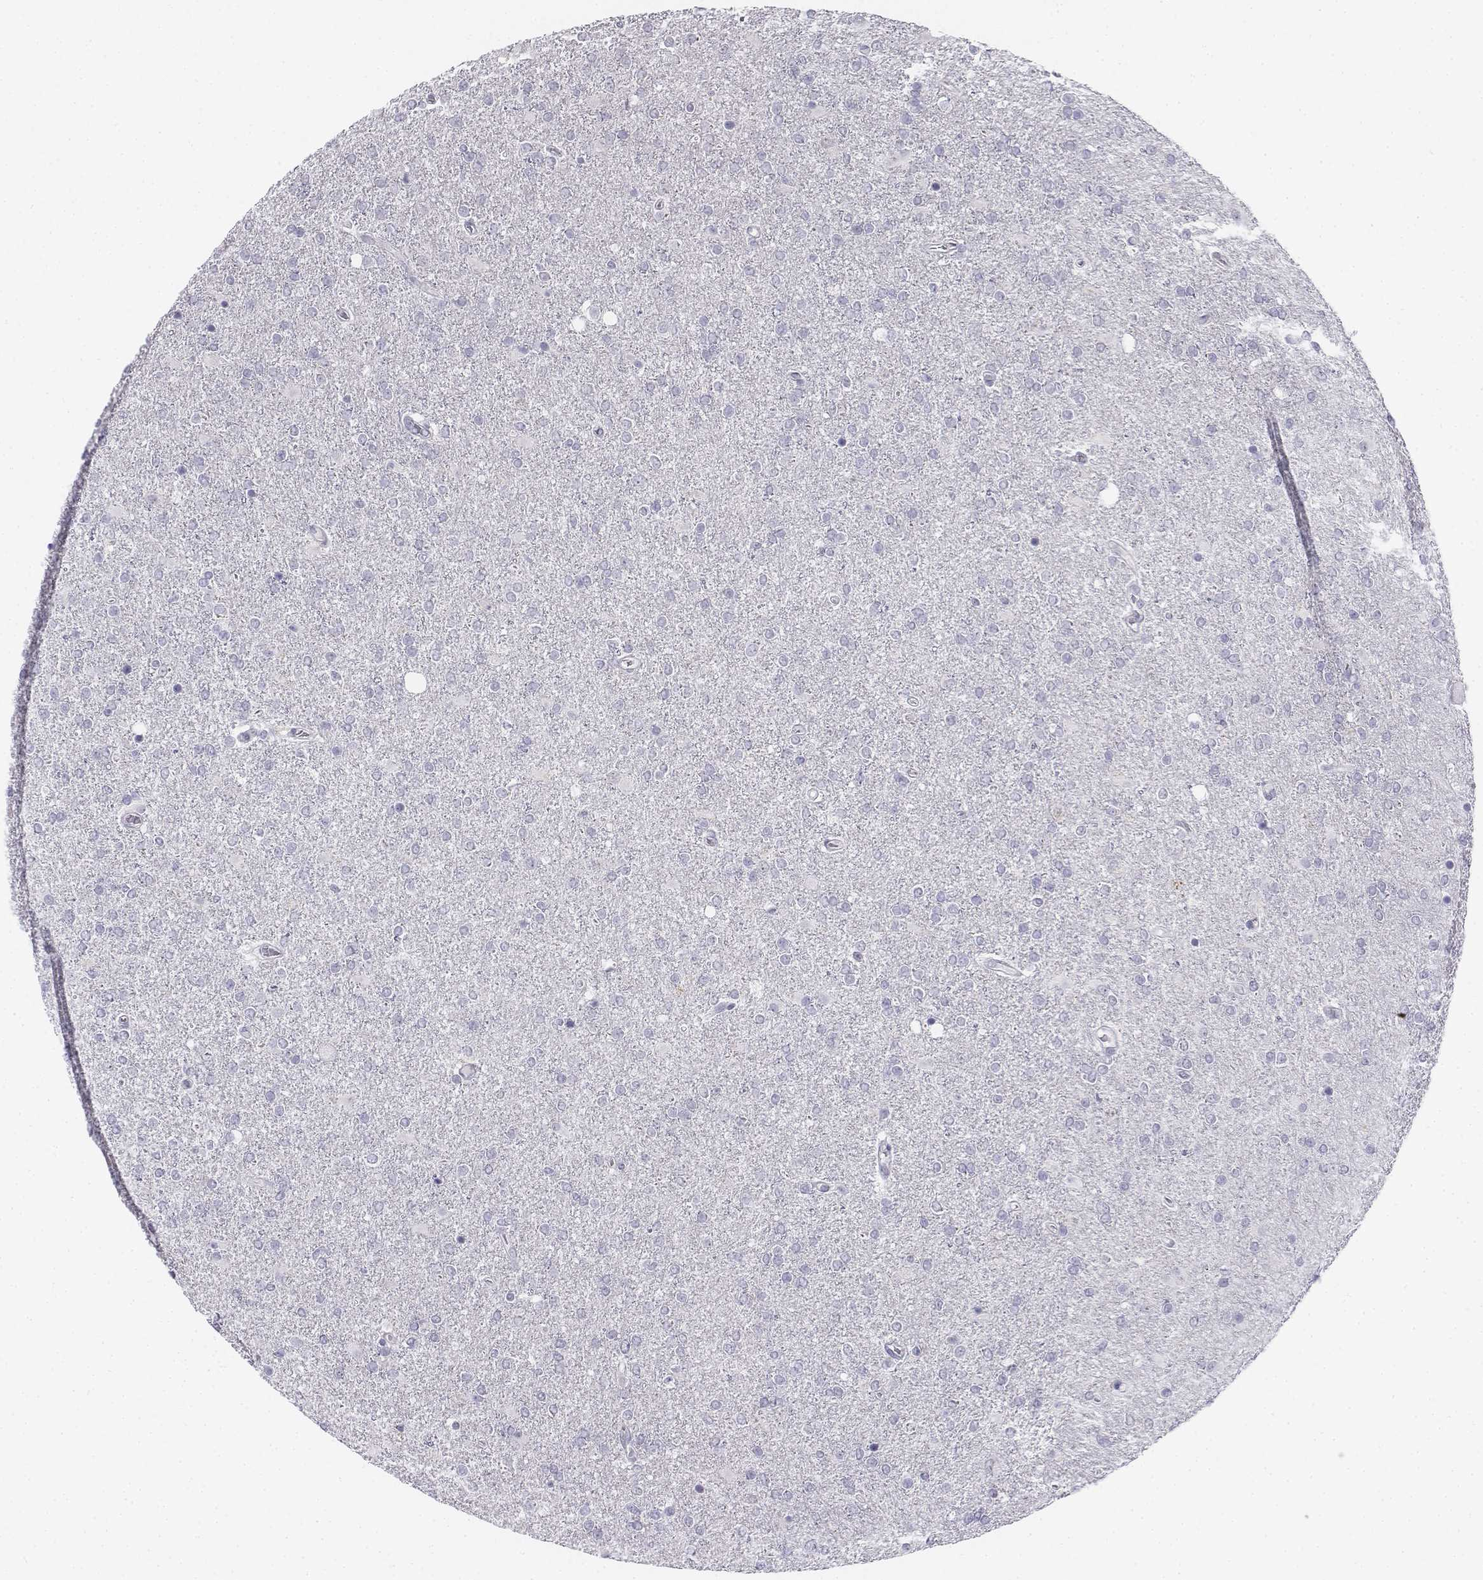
{"staining": {"intensity": "negative", "quantity": "none", "location": "none"}, "tissue": "glioma", "cell_type": "Tumor cells", "image_type": "cancer", "snomed": [{"axis": "morphology", "description": "Glioma, malignant, High grade"}, {"axis": "topography", "description": "Cerebral cortex"}], "caption": "Image shows no protein positivity in tumor cells of glioma tissue. (Stains: DAB IHC with hematoxylin counter stain, Microscopy: brightfield microscopy at high magnification).", "gene": "PENK", "patient": {"sex": "male", "age": 70}}